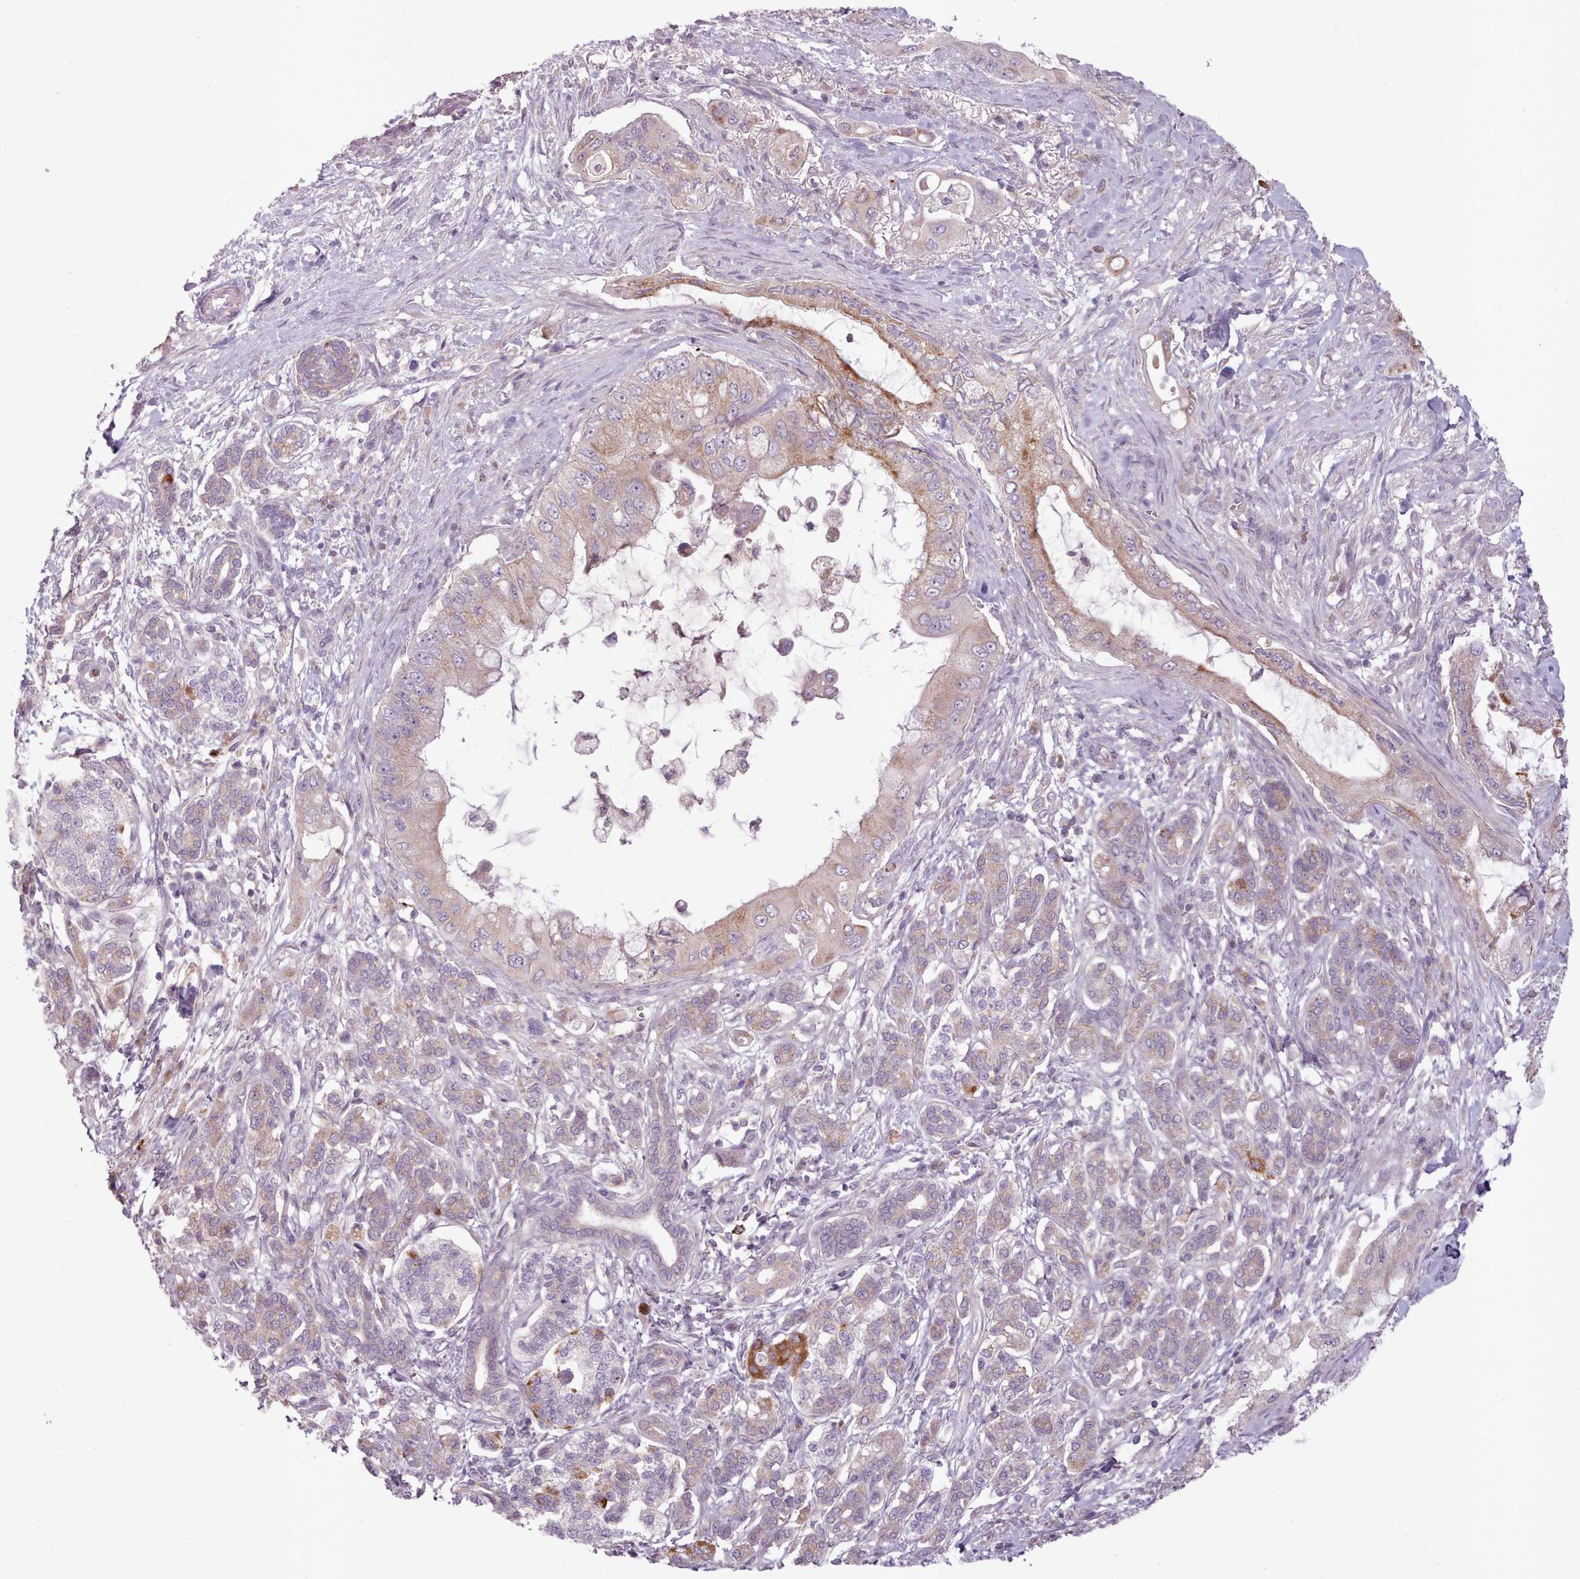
{"staining": {"intensity": "moderate", "quantity": "<25%", "location": "cytoplasmic/membranous"}, "tissue": "pancreatic cancer", "cell_type": "Tumor cells", "image_type": "cancer", "snomed": [{"axis": "morphology", "description": "Adenocarcinoma, NOS"}, {"axis": "topography", "description": "Pancreas"}], "caption": "Immunohistochemical staining of pancreatic cancer (adenocarcinoma) exhibits low levels of moderate cytoplasmic/membranous expression in approximately <25% of tumor cells. (brown staining indicates protein expression, while blue staining denotes nuclei).", "gene": "LAPTM5", "patient": {"sex": "male", "age": 57}}